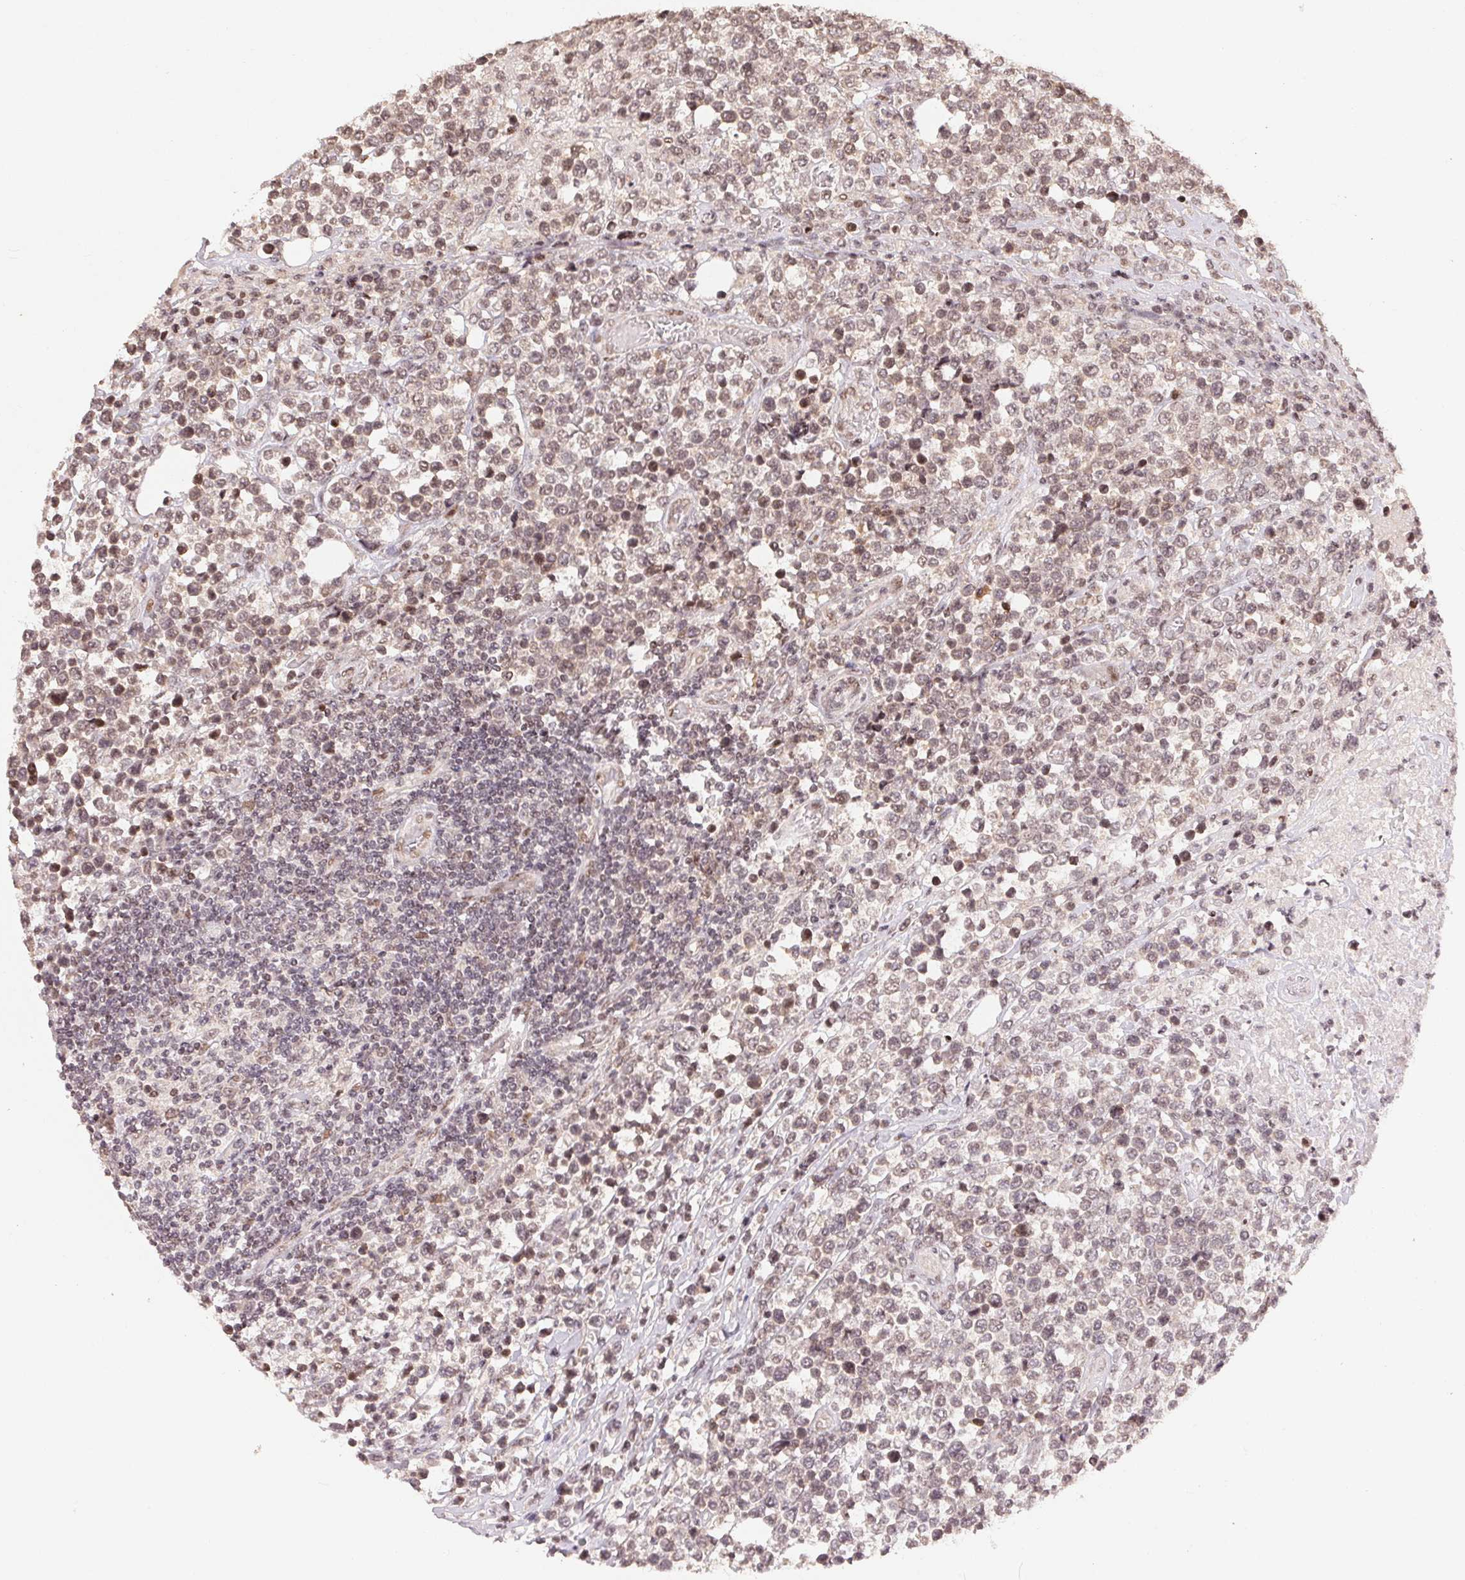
{"staining": {"intensity": "moderate", "quantity": ">75%", "location": "nuclear"}, "tissue": "lymphoma", "cell_type": "Tumor cells", "image_type": "cancer", "snomed": [{"axis": "morphology", "description": "Malignant lymphoma, non-Hodgkin's type, High grade"}, {"axis": "topography", "description": "Soft tissue"}], "caption": "About >75% of tumor cells in lymphoma demonstrate moderate nuclear protein positivity as visualized by brown immunohistochemical staining.", "gene": "MAPKAPK2", "patient": {"sex": "female", "age": 56}}